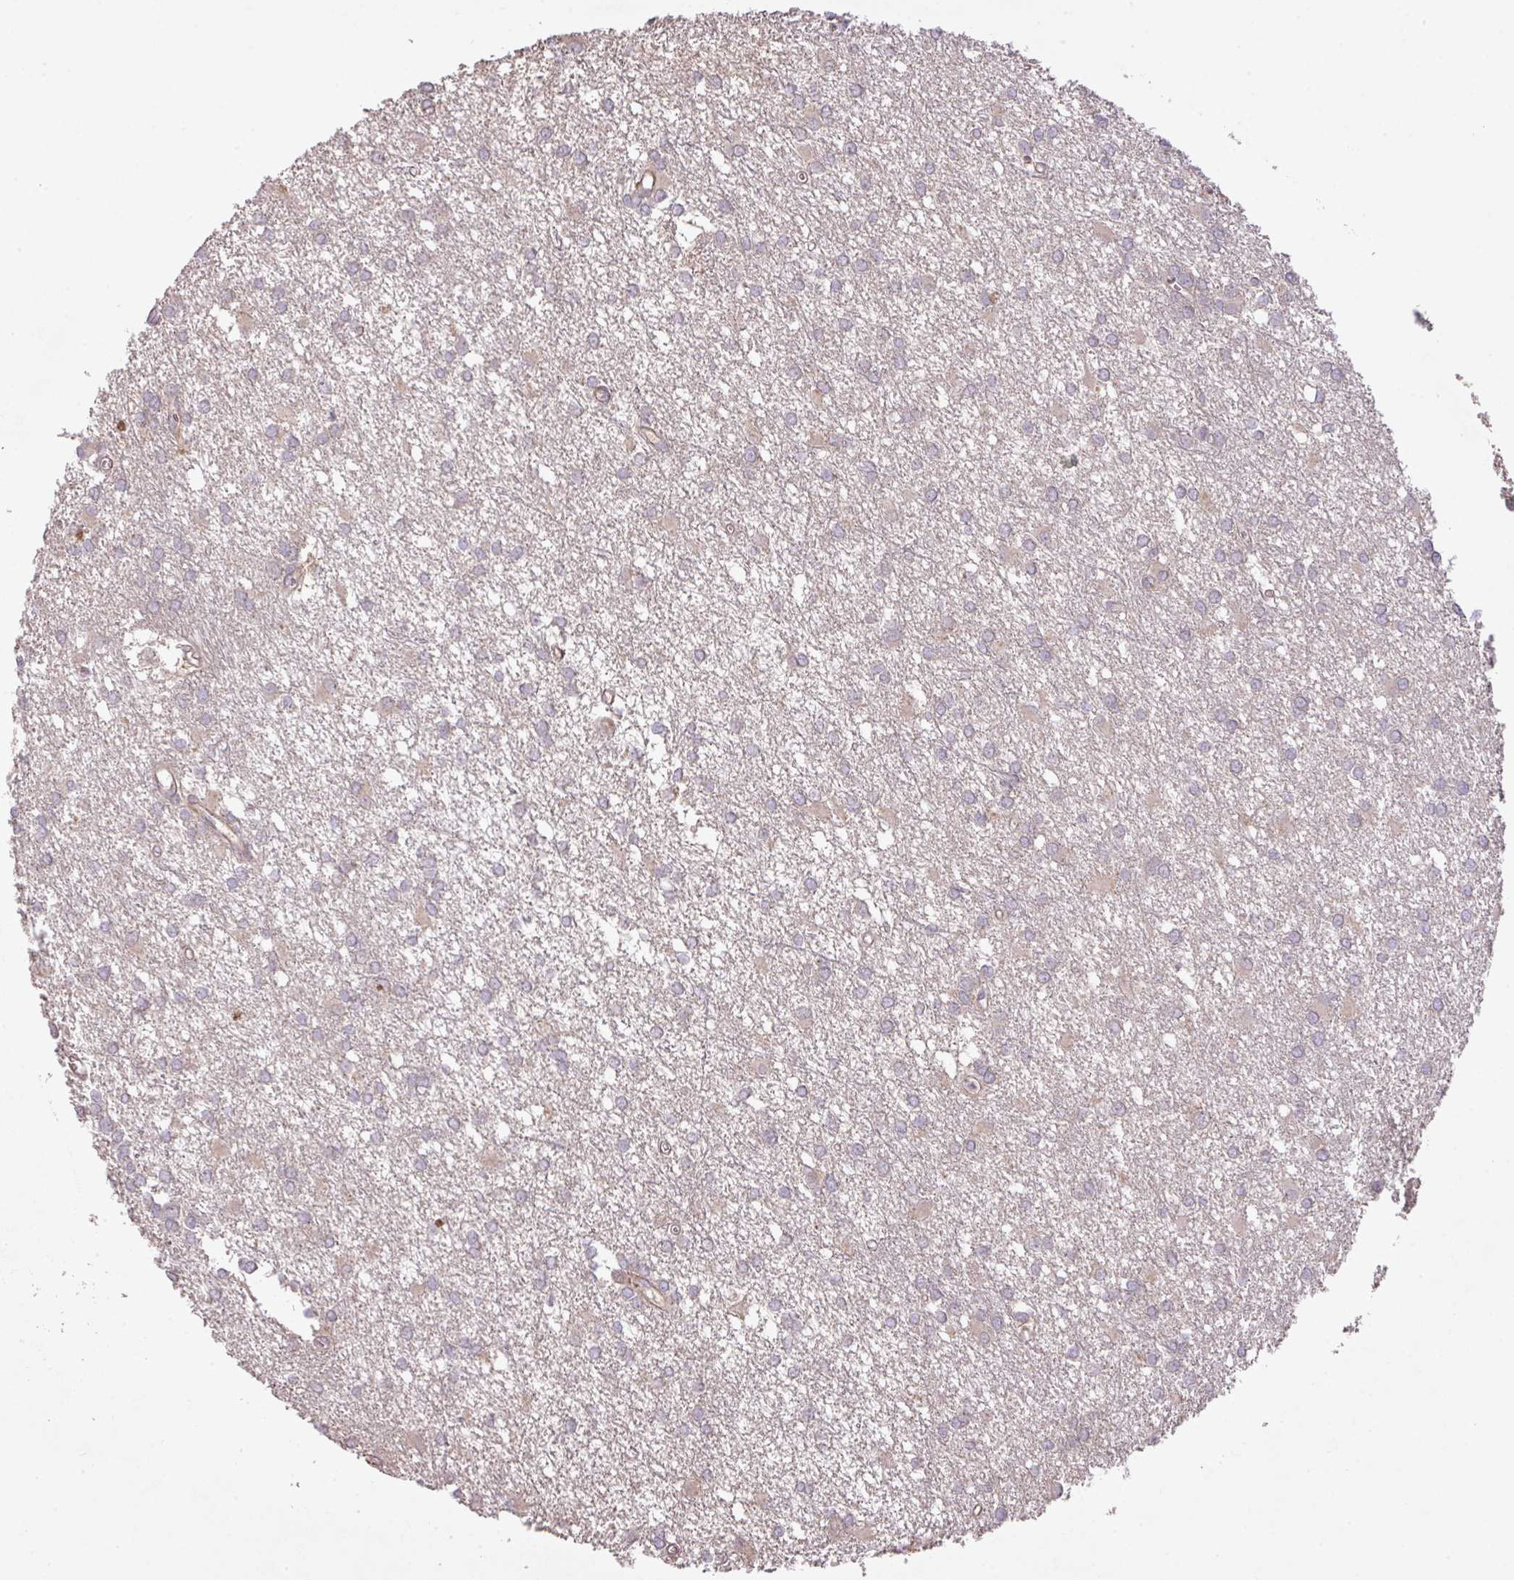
{"staining": {"intensity": "weak", "quantity": "<25%", "location": "cytoplasmic/membranous"}, "tissue": "glioma", "cell_type": "Tumor cells", "image_type": "cancer", "snomed": [{"axis": "morphology", "description": "Glioma, malignant, High grade"}, {"axis": "topography", "description": "Brain"}], "caption": "Tumor cells are negative for brown protein staining in malignant glioma (high-grade).", "gene": "PRADC1", "patient": {"sex": "male", "age": 48}}